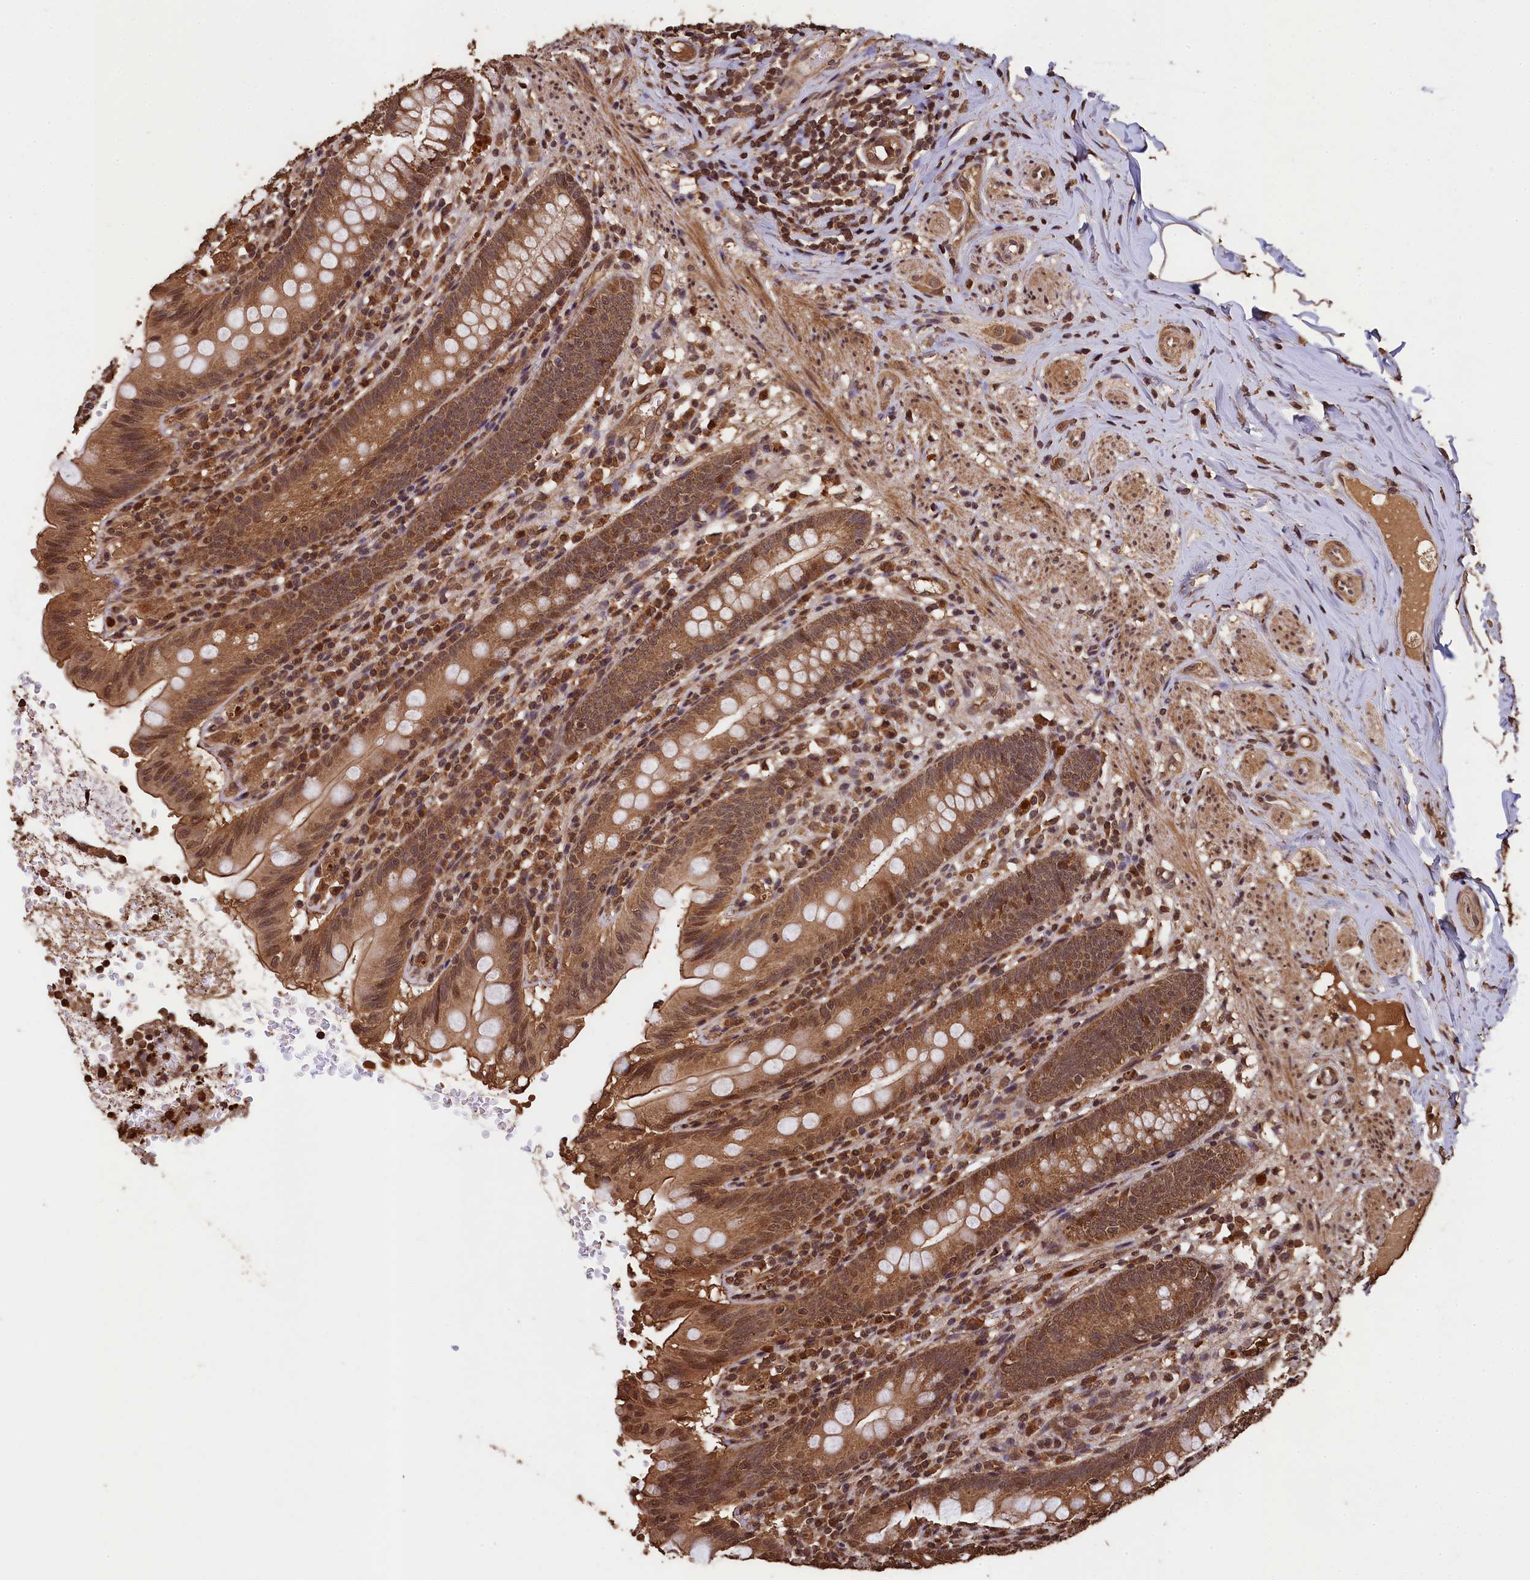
{"staining": {"intensity": "moderate", "quantity": ">75%", "location": "cytoplasmic/membranous,nuclear"}, "tissue": "appendix", "cell_type": "Glandular cells", "image_type": "normal", "snomed": [{"axis": "morphology", "description": "Normal tissue, NOS"}, {"axis": "topography", "description": "Appendix"}], "caption": "Immunohistochemical staining of benign appendix reveals moderate cytoplasmic/membranous,nuclear protein expression in about >75% of glandular cells.", "gene": "CEP57L1", "patient": {"sex": "male", "age": 55}}